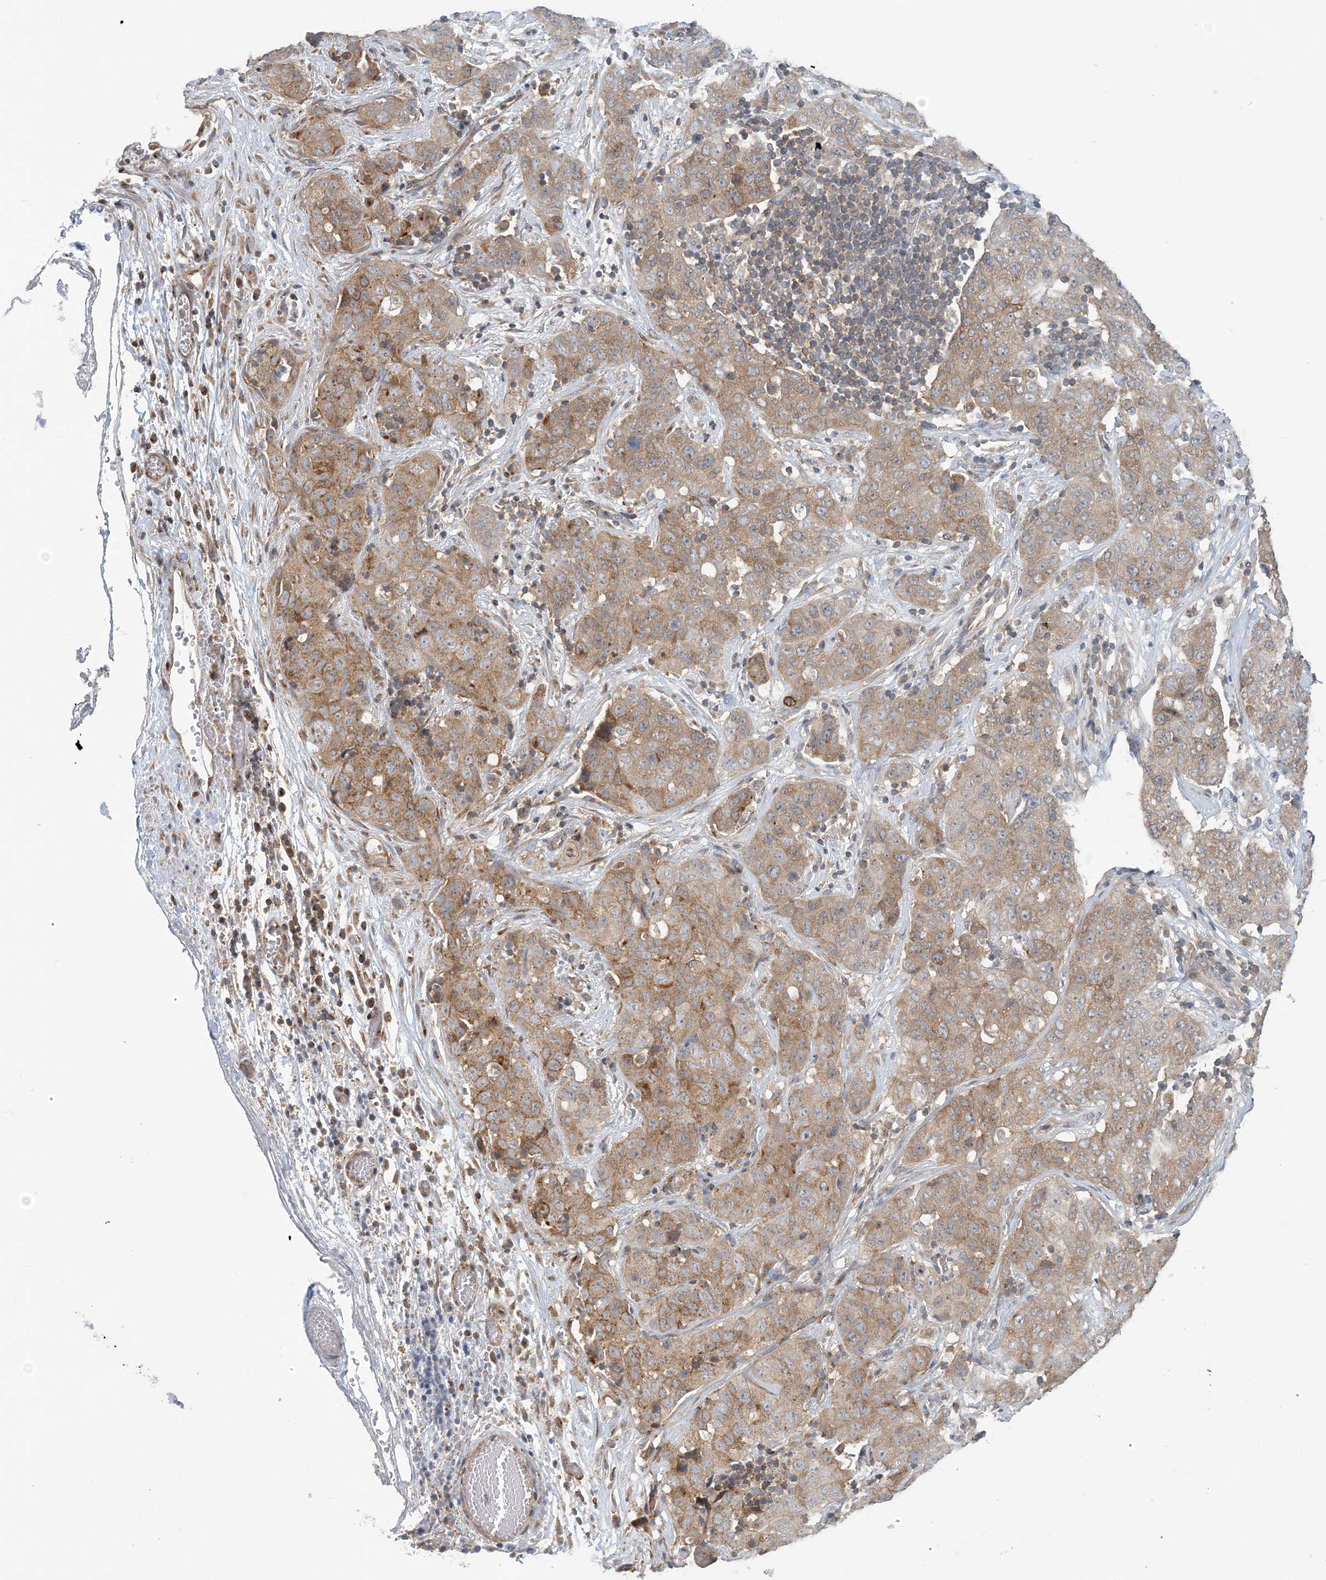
{"staining": {"intensity": "moderate", "quantity": ">75%", "location": "cytoplasmic/membranous"}, "tissue": "stomach cancer", "cell_type": "Tumor cells", "image_type": "cancer", "snomed": [{"axis": "morphology", "description": "Normal tissue, NOS"}, {"axis": "morphology", "description": "Adenocarcinoma, NOS"}, {"axis": "topography", "description": "Lymph node"}, {"axis": "topography", "description": "Stomach"}], "caption": "Stomach cancer (adenocarcinoma) stained with a brown dye displays moderate cytoplasmic/membranous positive expression in approximately >75% of tumor cells.", "gene": "ATP13A2", "patient": {"sex": "male", "age": 48}}